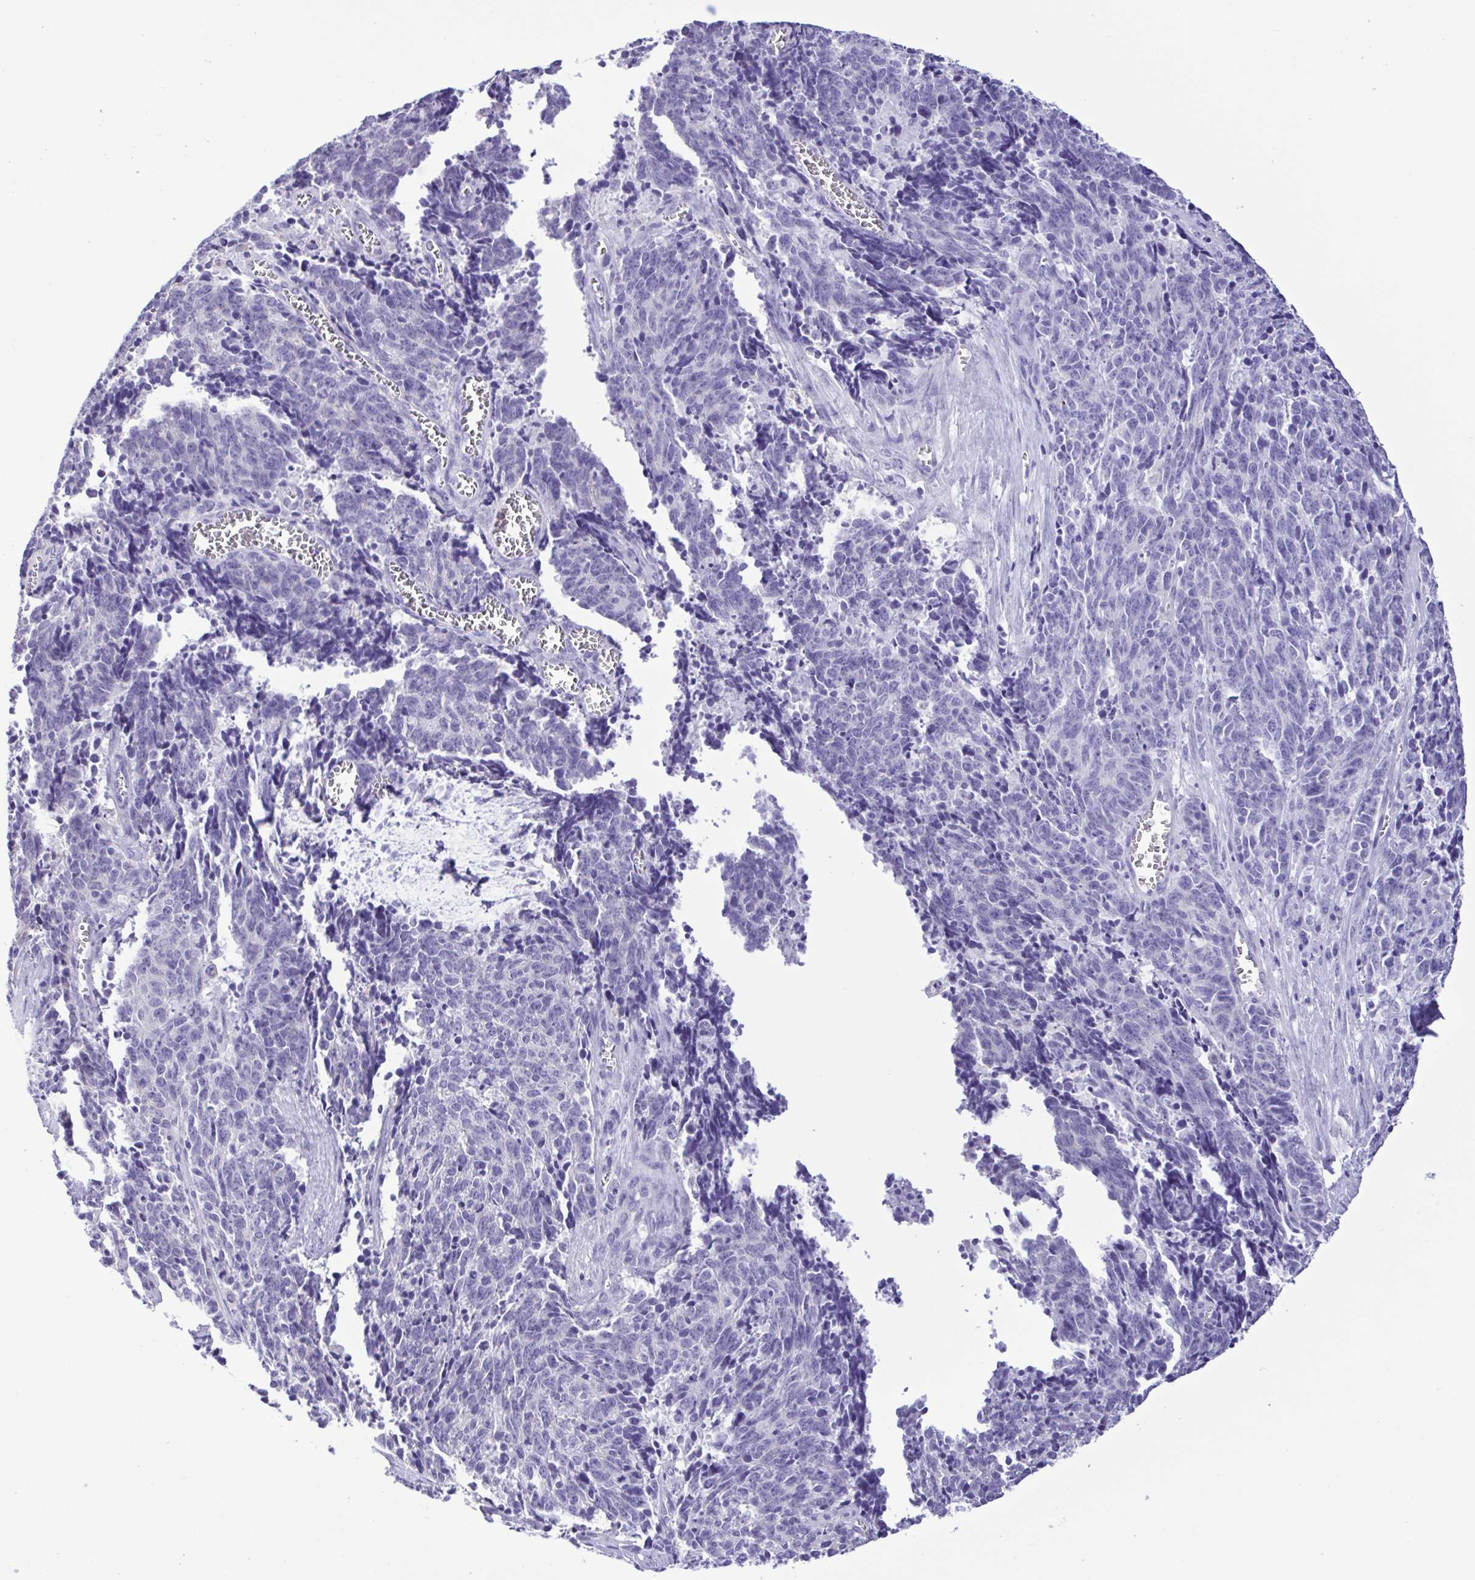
{"staining": {"intensity": "negative", "quantity": "none", "location": "none"}, "tissue": "cervical cancer", "cell_type": "Tumor cells", "image_type": "cancer", "snomed": [{"axis": "morphology", "description": "Squamous cell carcinoma, NOS"}, {"axis": "topography", "description": "Cervix"}], "caption": "Protein analysis of cervical cancer (squamous cell carcinoma) shows no significant positivity in tumor cells.", "gene": "CBY2", "patient": {"sex": "female", "age": 29}}